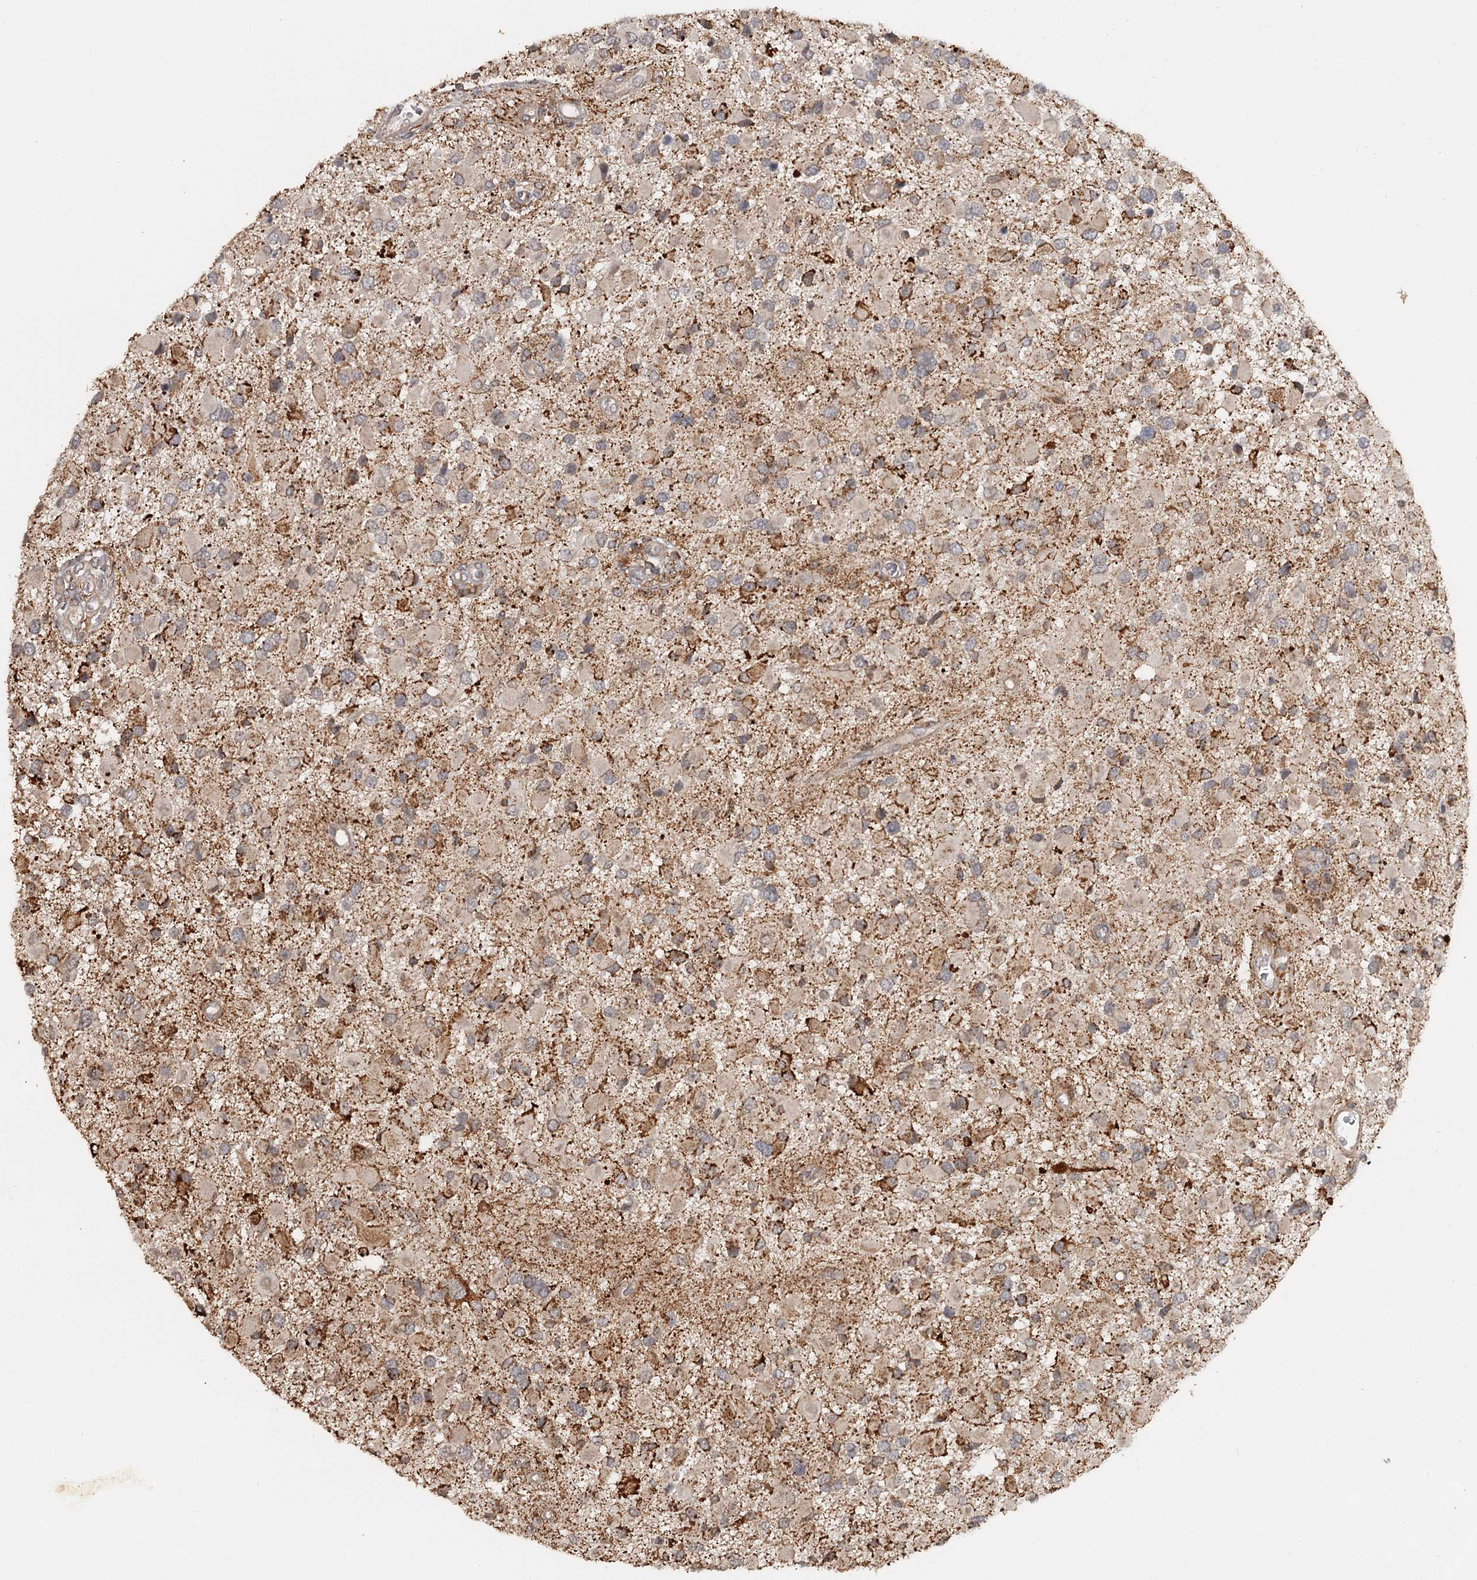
{"staining": {"intensity": "moderate", "quantity": "25%-75%", "location": "cytoplasmic/membranous"}, "tissue": "glioma", "cell_type": "Tumor cells", "image_type": "cancer", "snomed": [{"axis": "morphology", "description": "Glioma, malignant, High grade"}, {"axis": "topography", "description": "Brain"}], "caption": "The immunohistochemical stain shows moderate cytoplasmic/membranous staining in tumor cells of malignant glioma (high-grade) tissue.", "gene": "FAXC", "patient": {"sex": "male", "age": 53}}